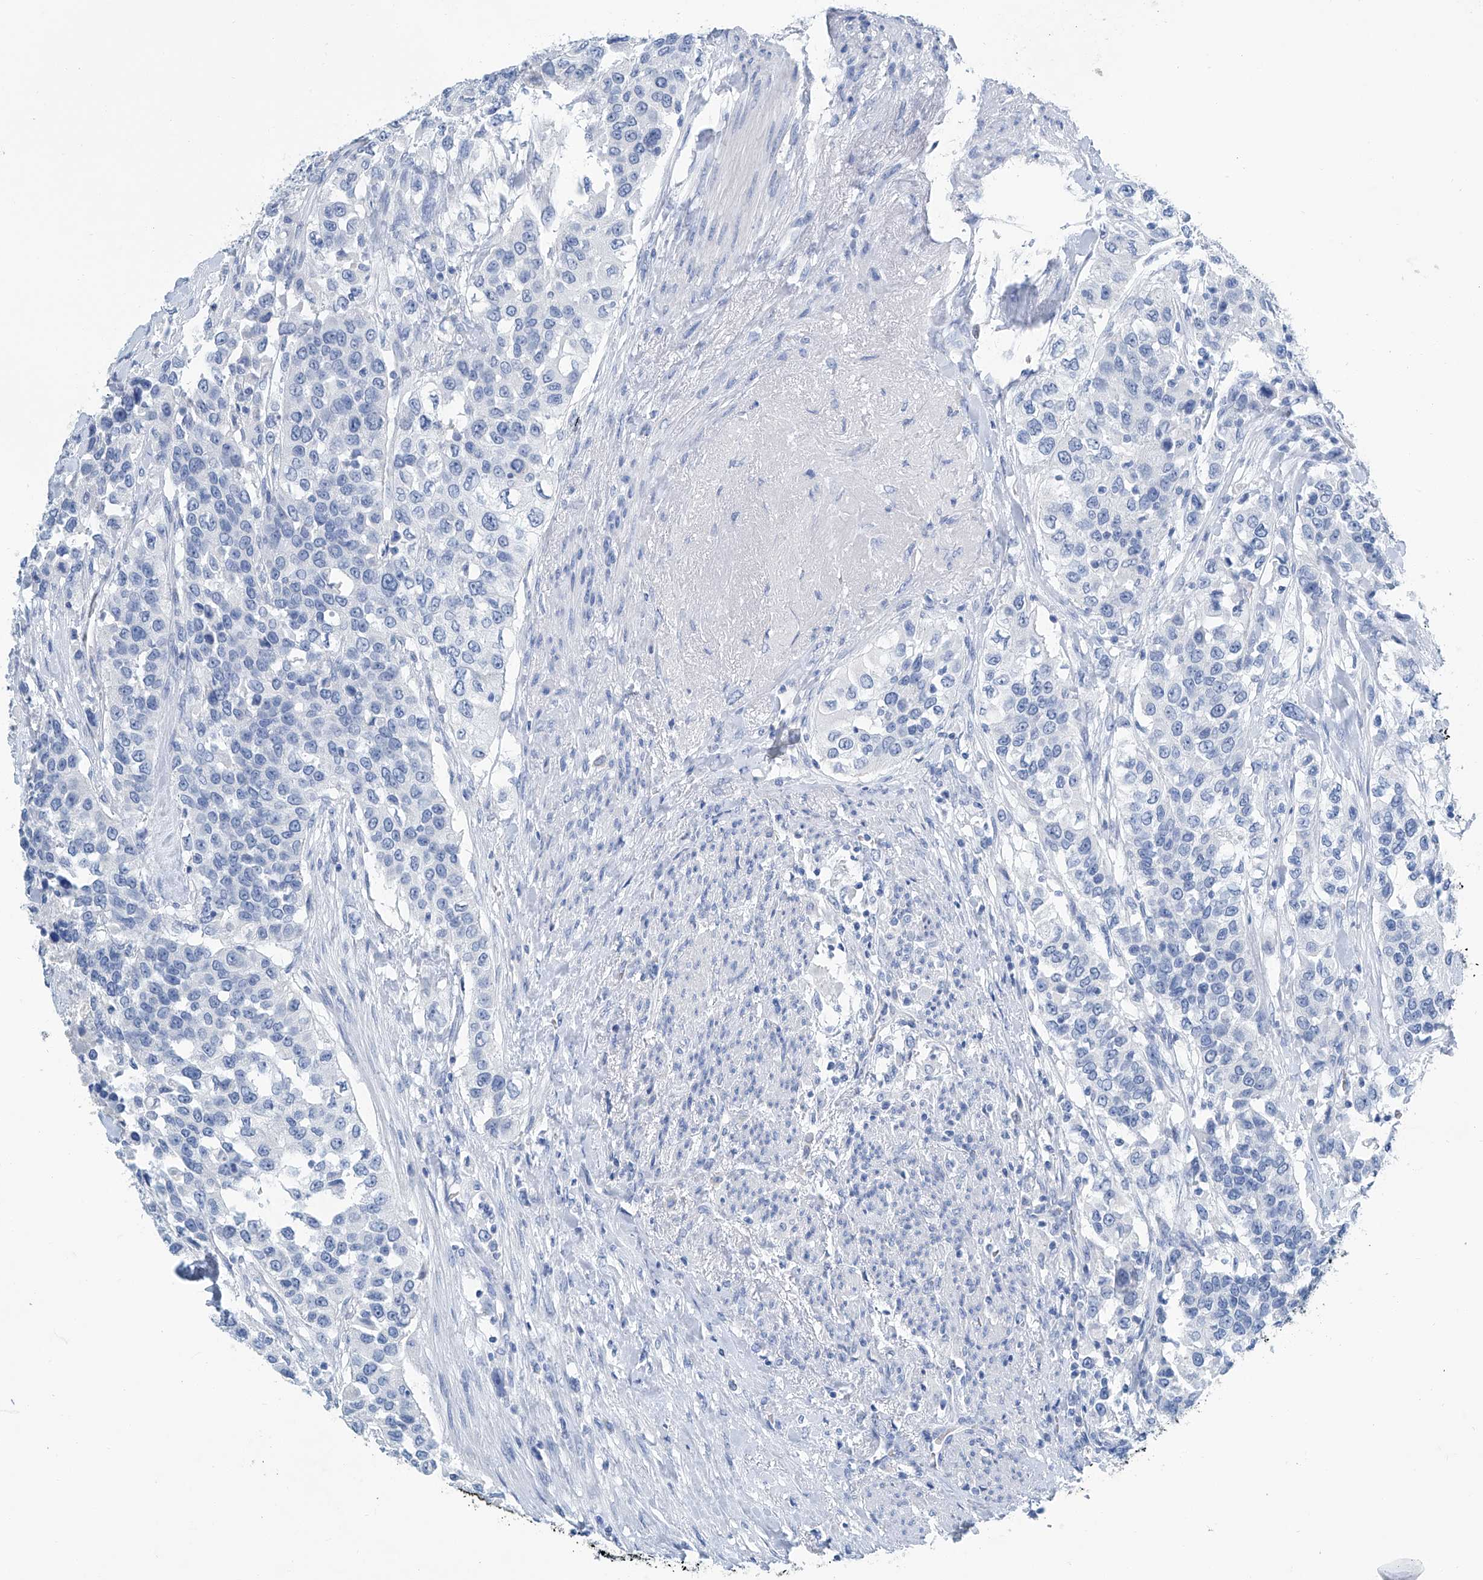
{"staining": {"intensity": "negative", "quantity": "none", "location": "none"}, "tissue": "urothelial cancer", "cell_type": "Tumor cells", "image_type": "cancer", "snomed": [{"axis": "morphology", "description": "Urothelial carcinoma, High grade"}, {"axis": "topography", "description": "Urinary bladder"}], "caption": "Tumor cells show no significant protein staining in urothelial cancer. (DAB IHC with hematoxylin counter stain).", "gene": "CYP2A7", "patient": {"sex": "female", "age": 80}}